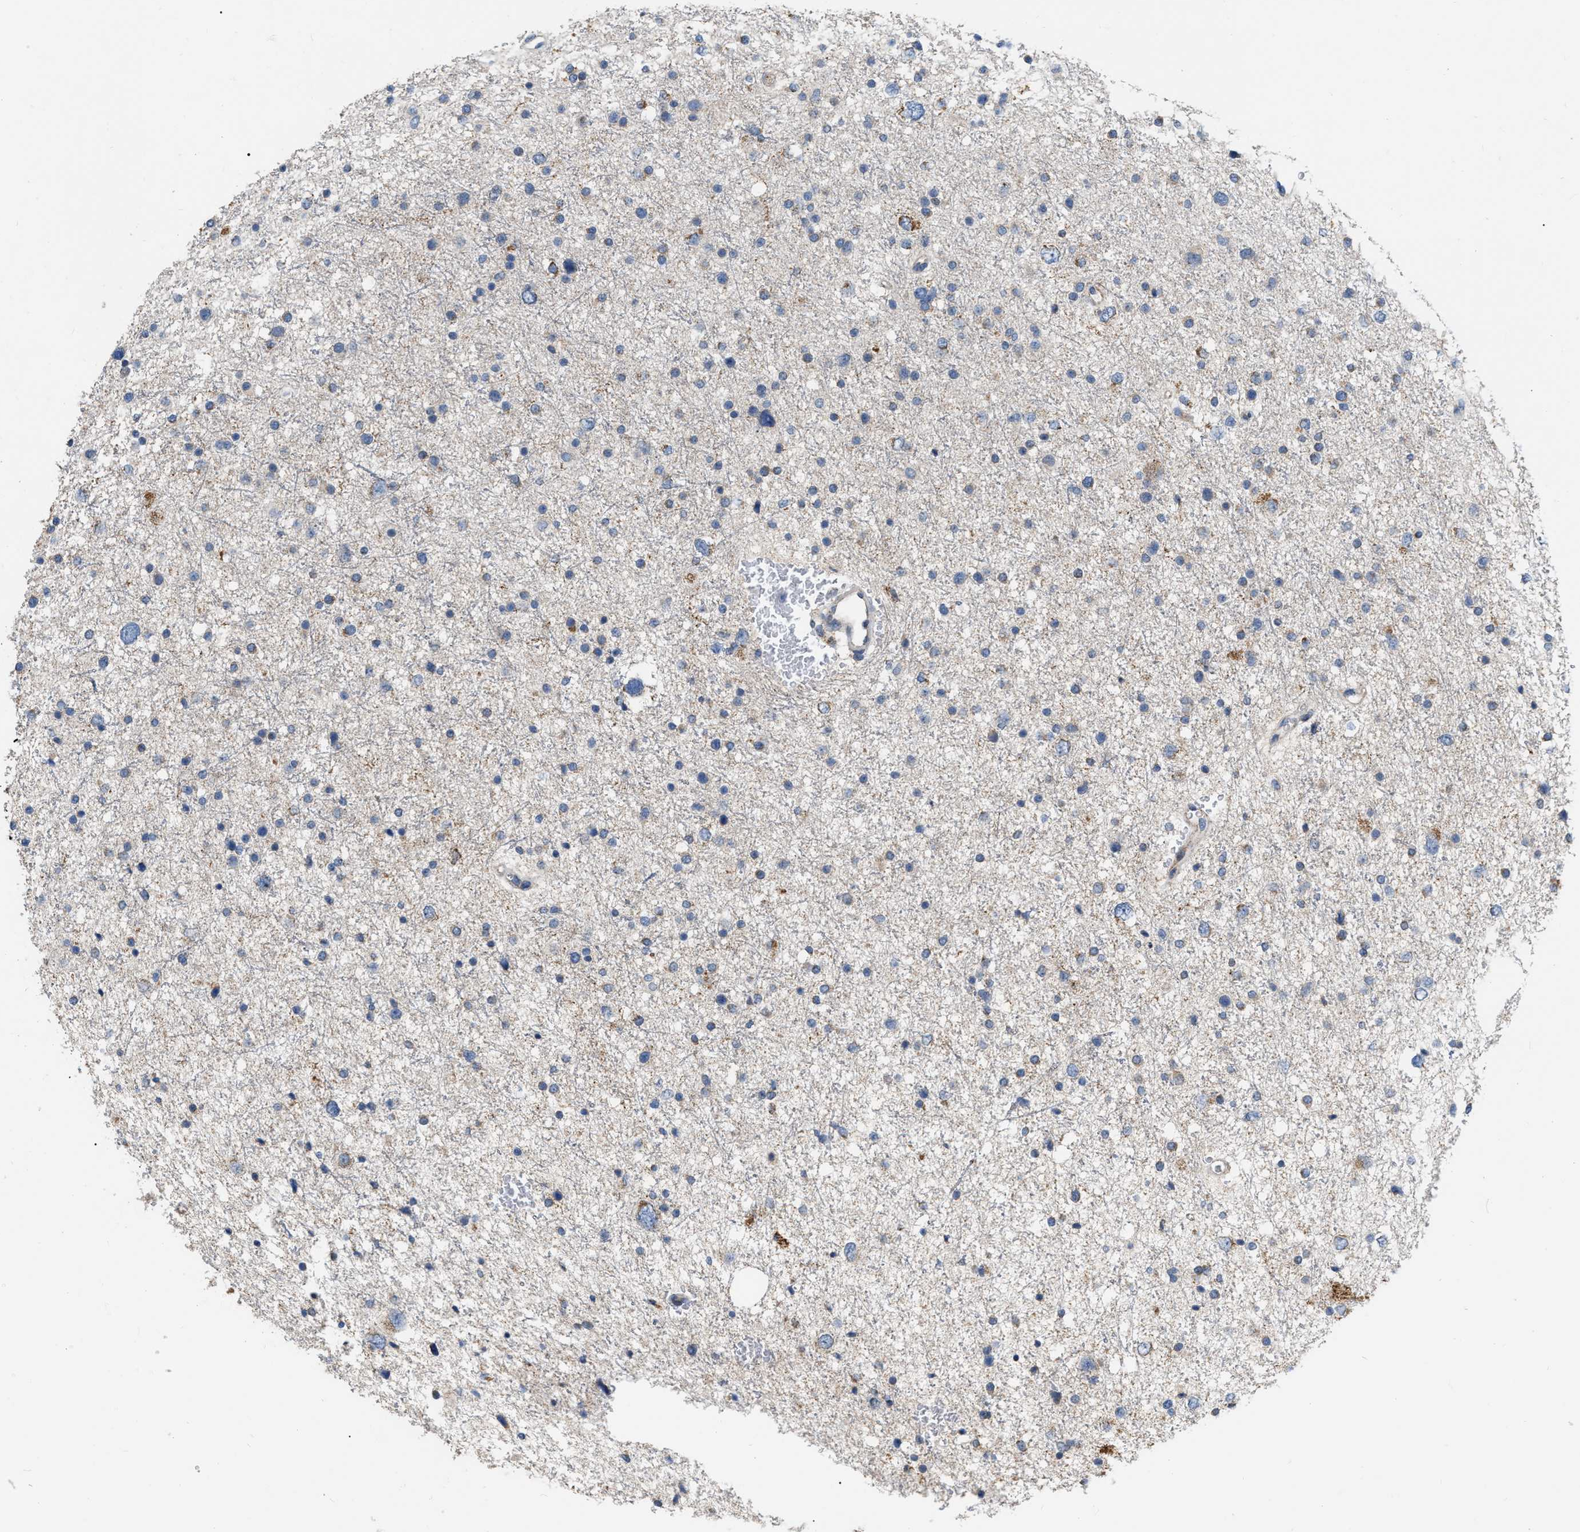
{"staining": {"intensity": "negative", "quantity": "none", "location": "none"}, "tissue": "glioma", "cell_type": "Tumor cells", "image_type": "cancer", "snomed": [{"axis": "morphology", "description": "Glioma, malignant, Low grade"}, {"axis": "topography", "description": "Brain"}], "caption": "There is no significant positivity in tumor cells of malignant glioma (low-grade).", "gene": "DDX56", "patient": {"sex": "female", "age": 37}}